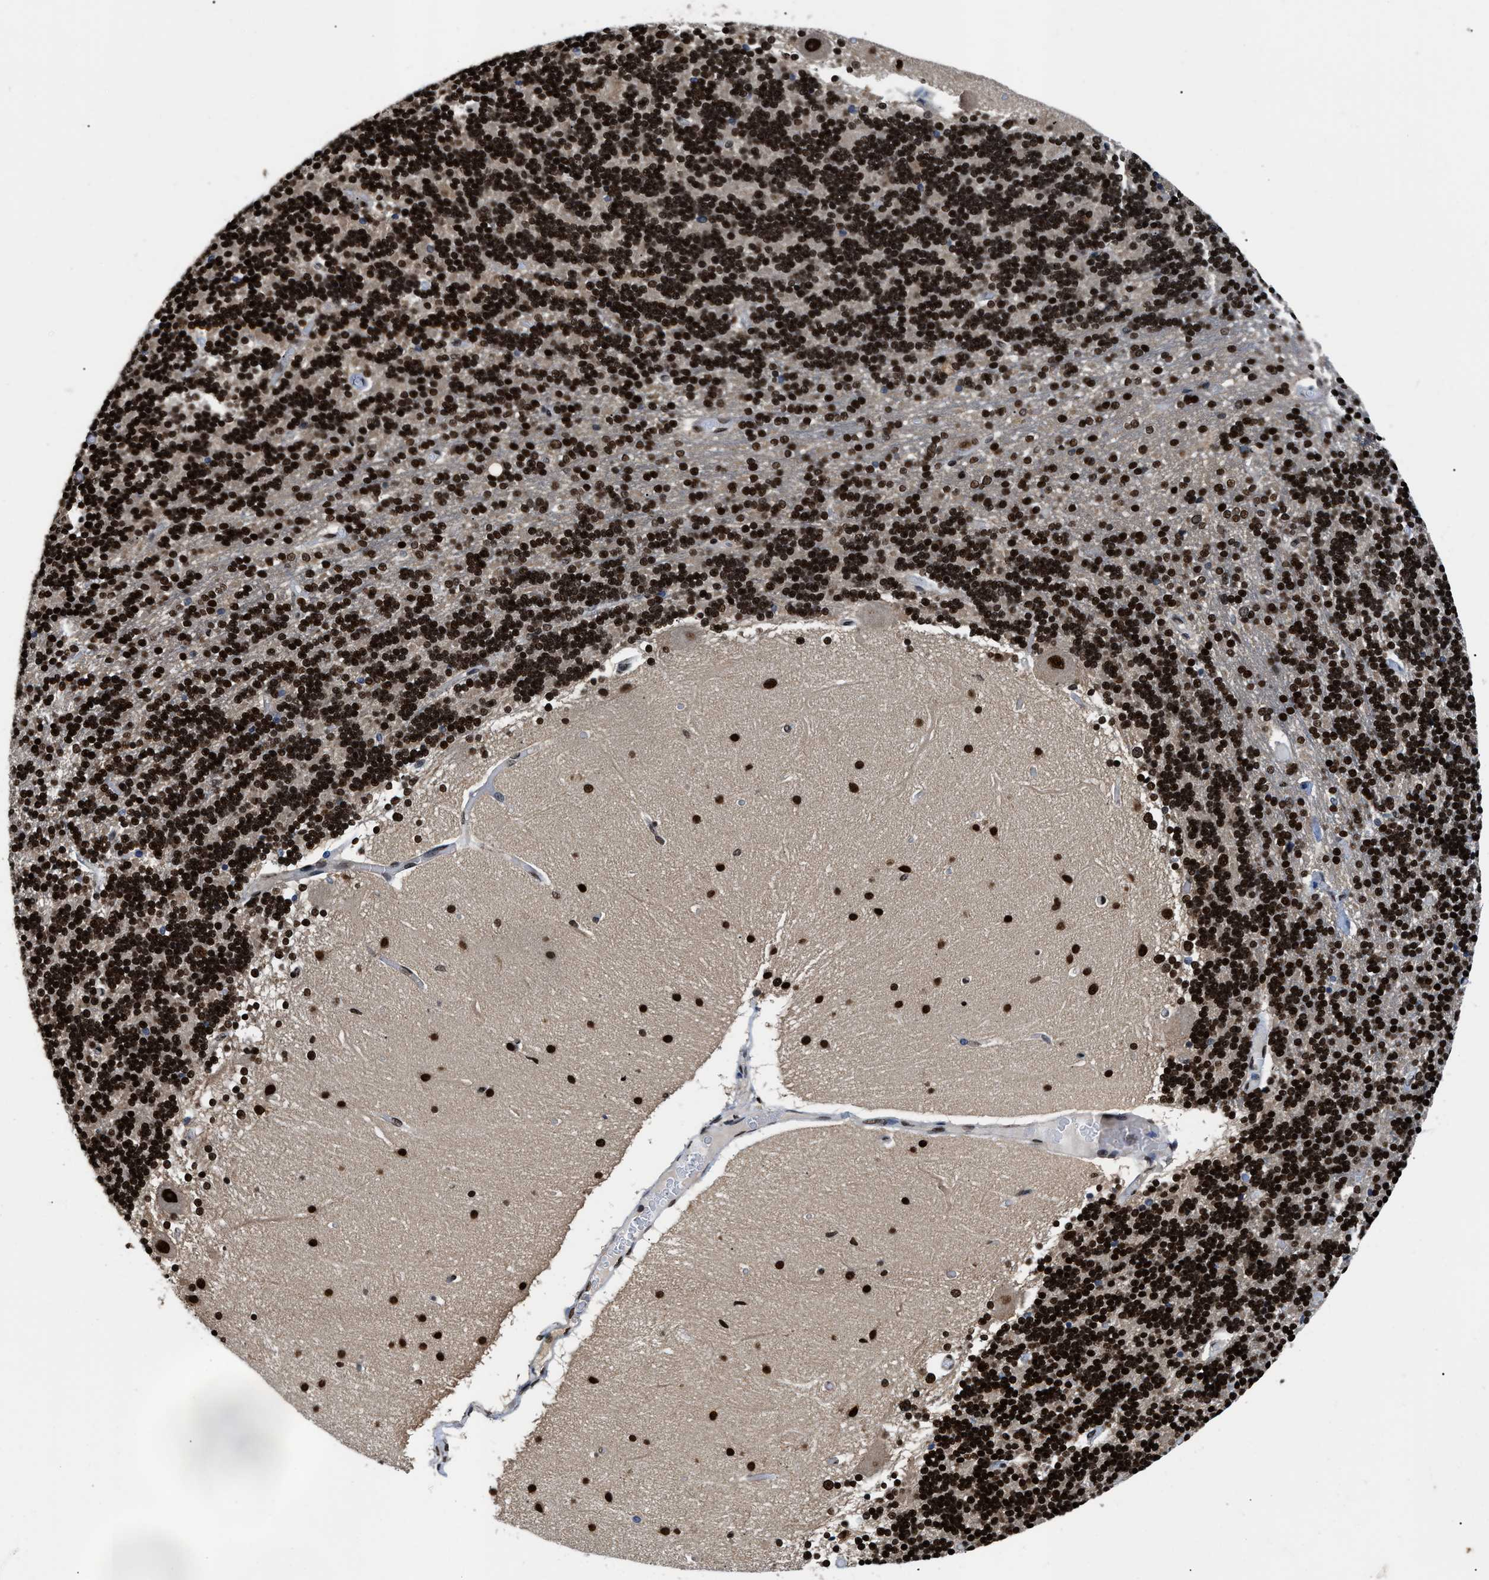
{"staining": {"intensity": "strong", "quantity": ">75%", "location": "nuclear"}, "tissue": "cerebellum", "cell_type": "Cells in granular layer", "image_type": "normal", "snomed": [{"axis": "morphology", "description": "Normal tissue, NOS"}, {"axis": "topography", "description": "Cerebellum"}], "caption": "Immunohistochemical staining of normal cerebellum shows high levels of strong nuclear expression in approximately >75% of cells in granular layer.", "gene": "SAFB", "patient": {"sex": "female", "age": 54}}